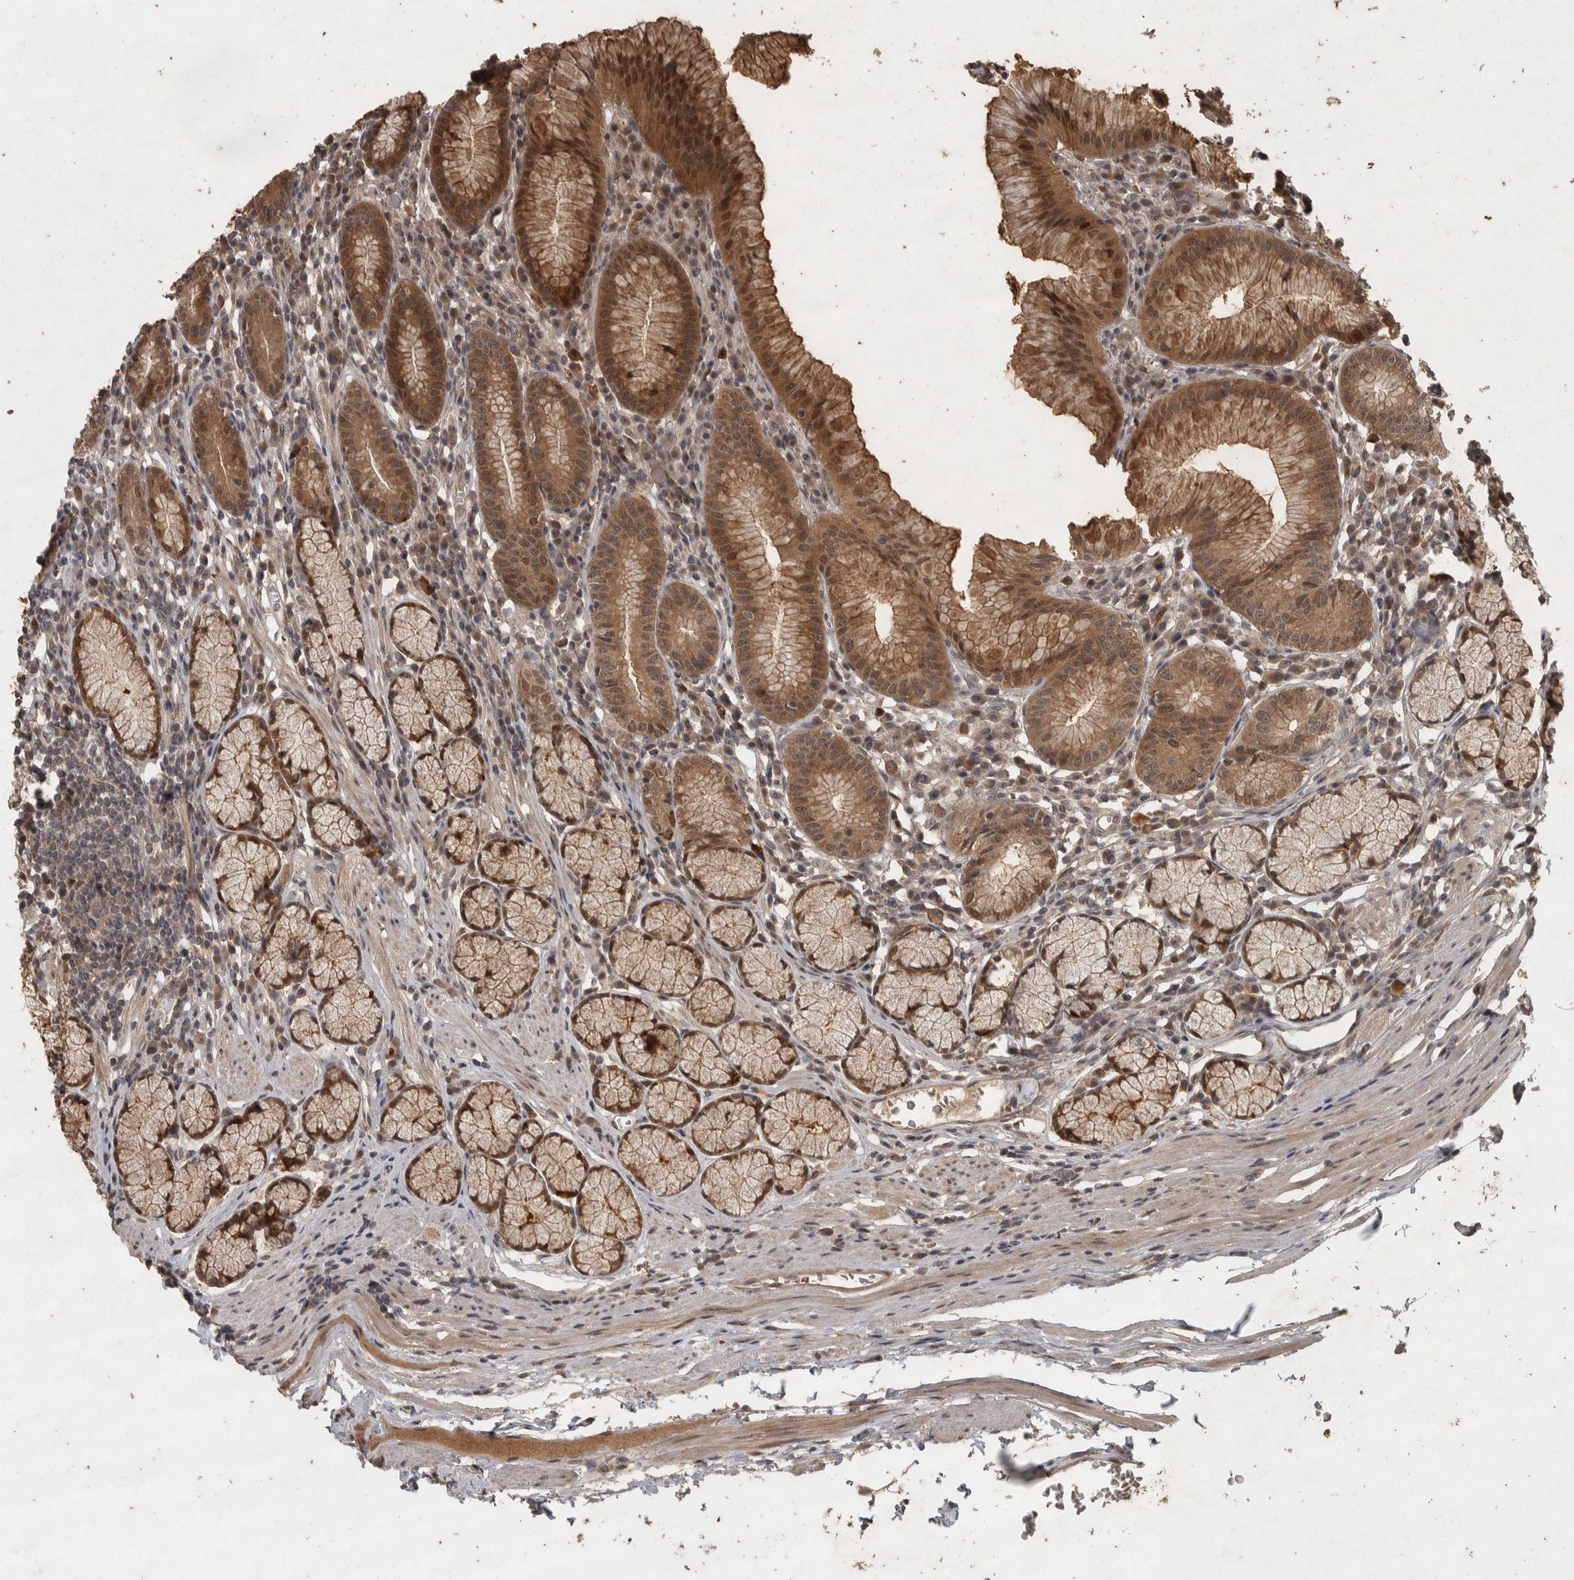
{"staining": {"intensity": "strong", "quantity": ">75%", "location": "cytoplasmic/membranous,nuclear"}, "tissue": "stomach", "cell_type": "Glandular cells", "image_type": "normal", "snomed": [{"axis": "morphology", "description": "Normal tissue, NOS"}, {"axis": "topography", "description": "Stomach"}], "caption": "Glandular cells display high levels of strong cytoplasmic/membranous,nuclear positivity in approximately >75% of cells in normal stomach.", "gene": "ACO1", "patient": {"sex": "male", "age": 55}}